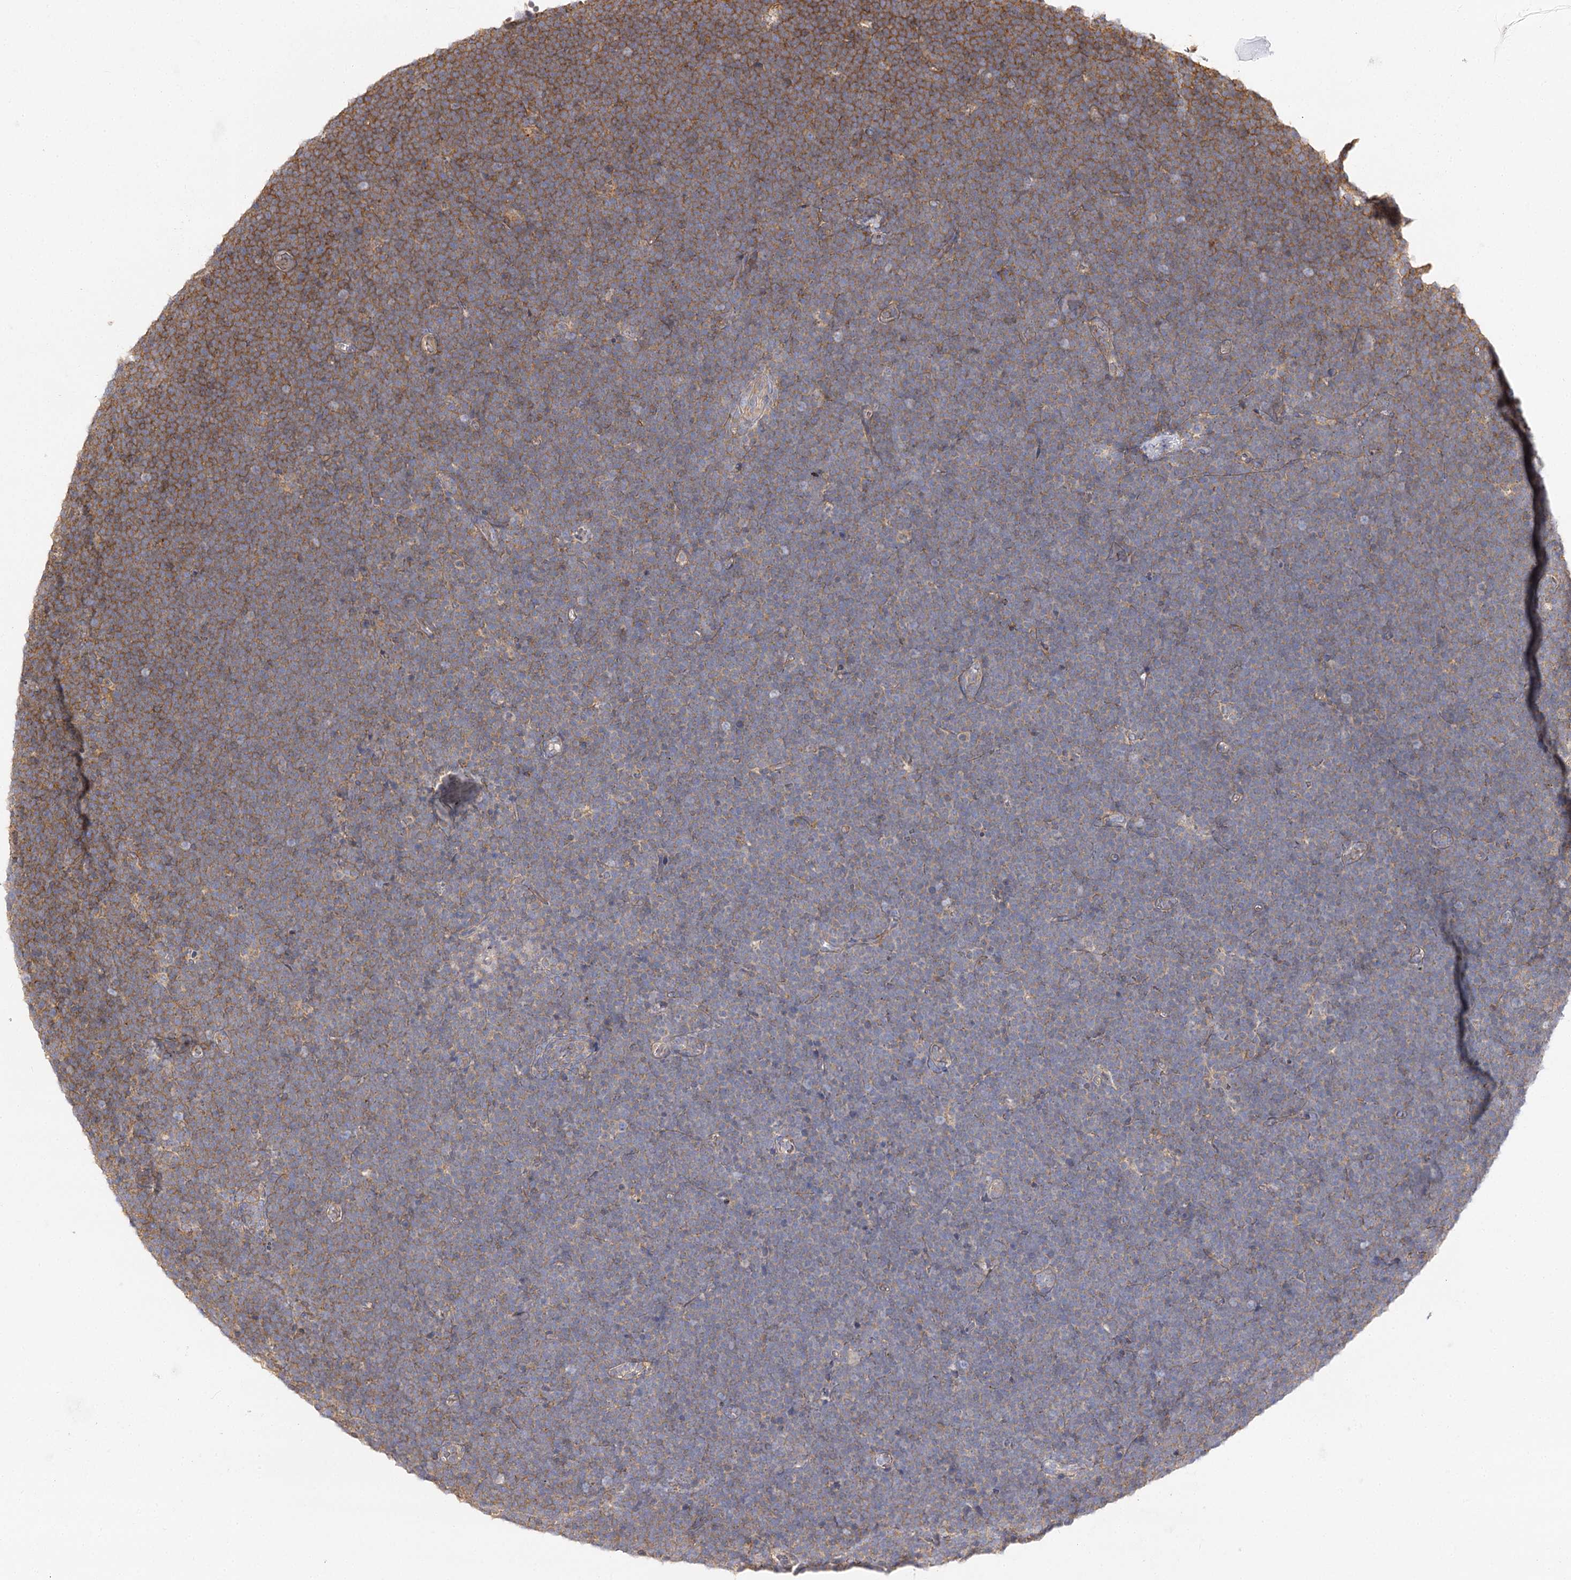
{"staining": {"intensity": "weak", "quantity": "<25%", "location": "cytoplasmic/membranous"}, "tissue": "lymphoma", "cell_type": "Tumor cells", "image_type": "cancer", "snomed": [{"axis": "morphology", "description": "Malignant lymphoma, non-Hodgkin's type, High grade"}, {"axis": "topography", "description": "Lymph node"}], "caption": "Immunohistochemical staining of human lymphoma displays no significant expression in tumor cells. Nuclei are stained in blue.", "gene": "SEC24B", "patient": {"sex": "male", "age": 13}}